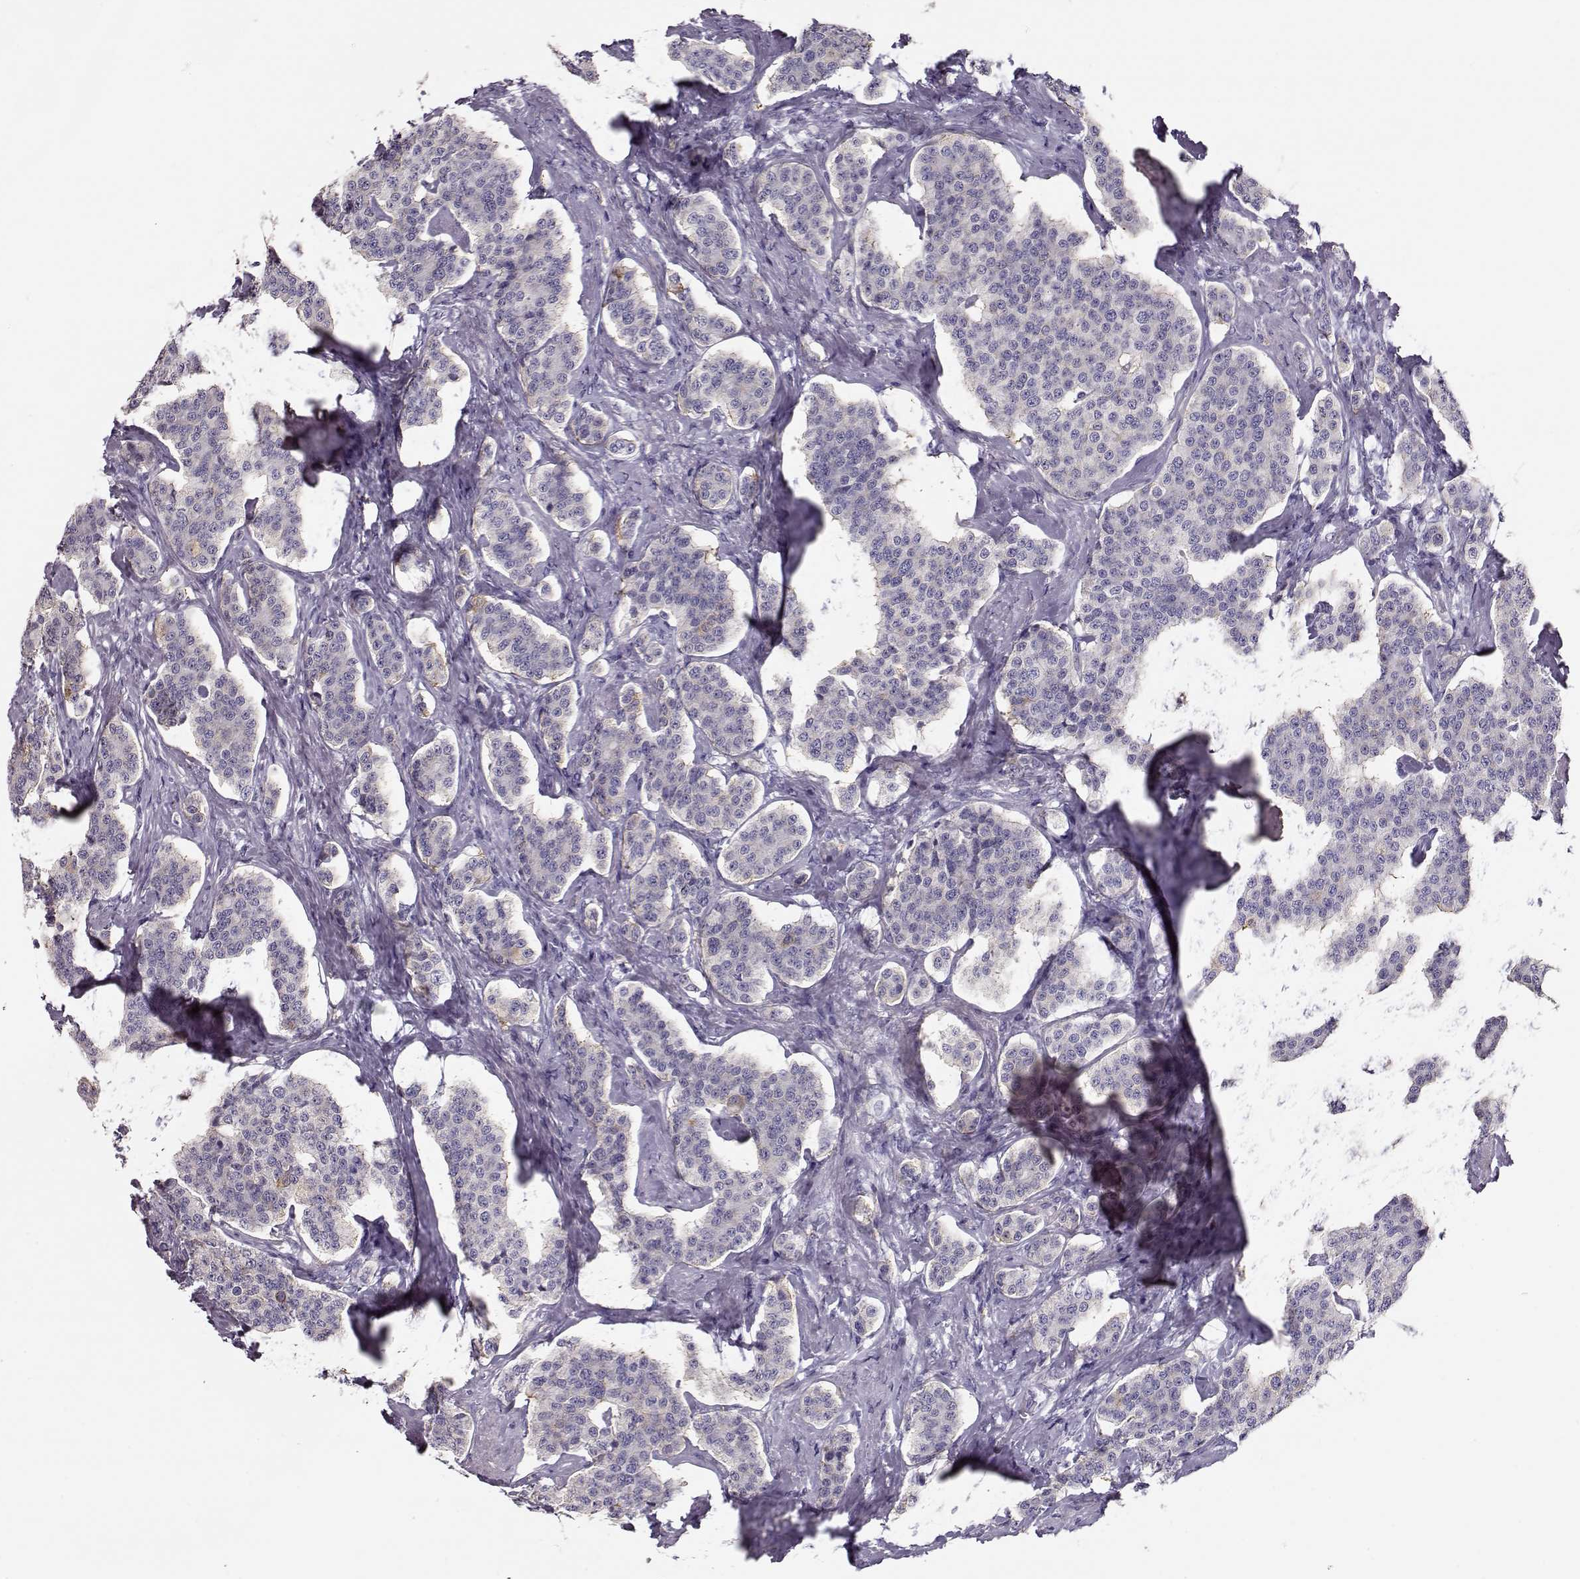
{"staining": {"intensity": "negative", "quantity": "none", "location": "none"}, "tissue": "carcinoid", "cell_type": "Tumor cells", "image_type": "cancer", "snomed": [{"axis": "morphology", "description": "Carcinoid, malignant, NOS"}, {"axis": "topography", "description": "Small intestine"}], "caption": "Tumor cells show no significant protein positivity in carcinoid. (DAB (3,3'-diaminobenzidine) immunohistochemistry (IHC) visualized using brightfield microscopy, high magnification).", "gene": "RBM44", "patient": {"sex": "female", "age": 58}}